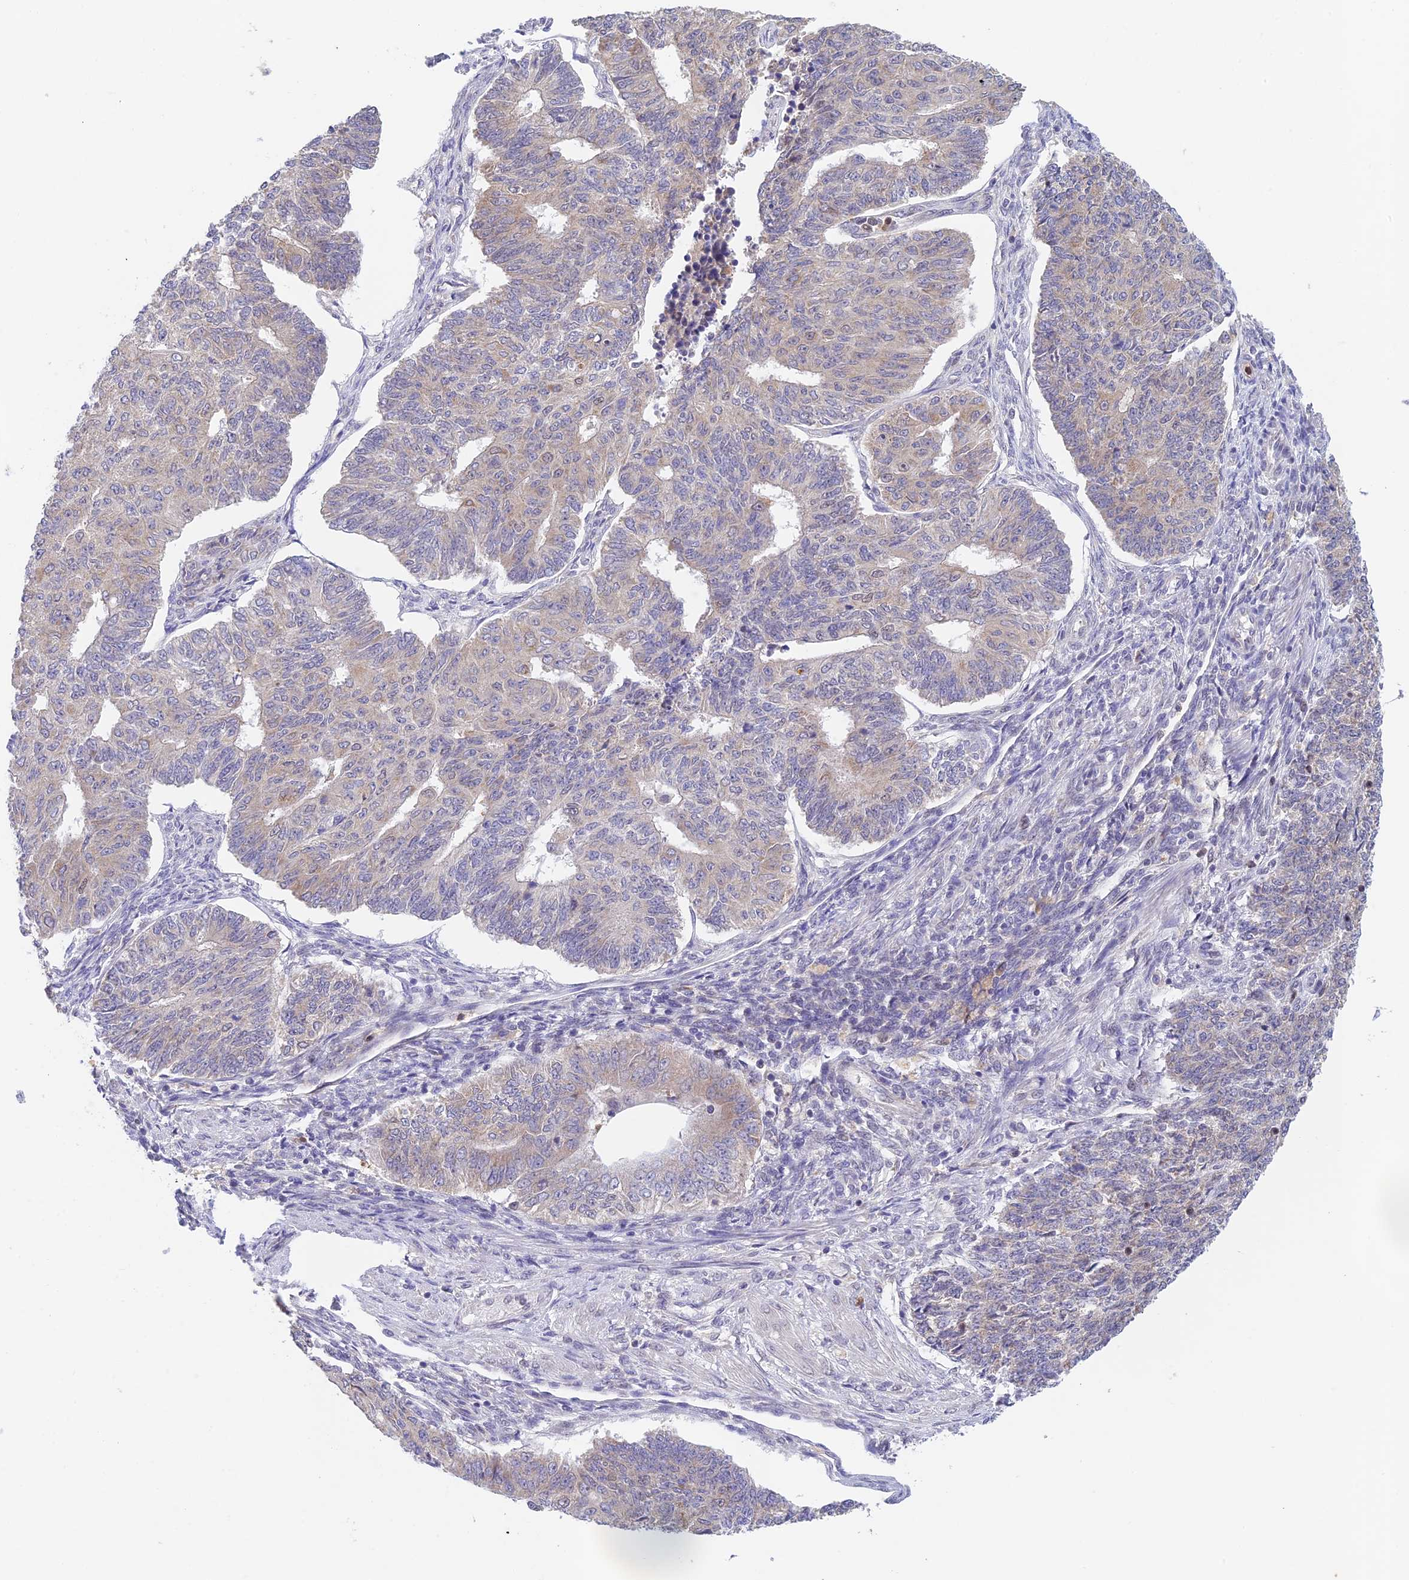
{"staining": {"intensity": "negative", "quantity": "none", "location": "none"}, "tissue": "endometrial cancer", "cell_type": "Tumor cells", "image_type": "cancer", "snomed": [{"axis": "morphology", "description": "Adenocarcinoma, NOS"}, {"axis": "topography", "description": "Endometrium"}], "caption": "A micrograph of human adenocarcinoma (endometrial) is negative for staining in tumor cells.", "gene": "PEX16", "patient": {"sex": "female", "age": 32}}